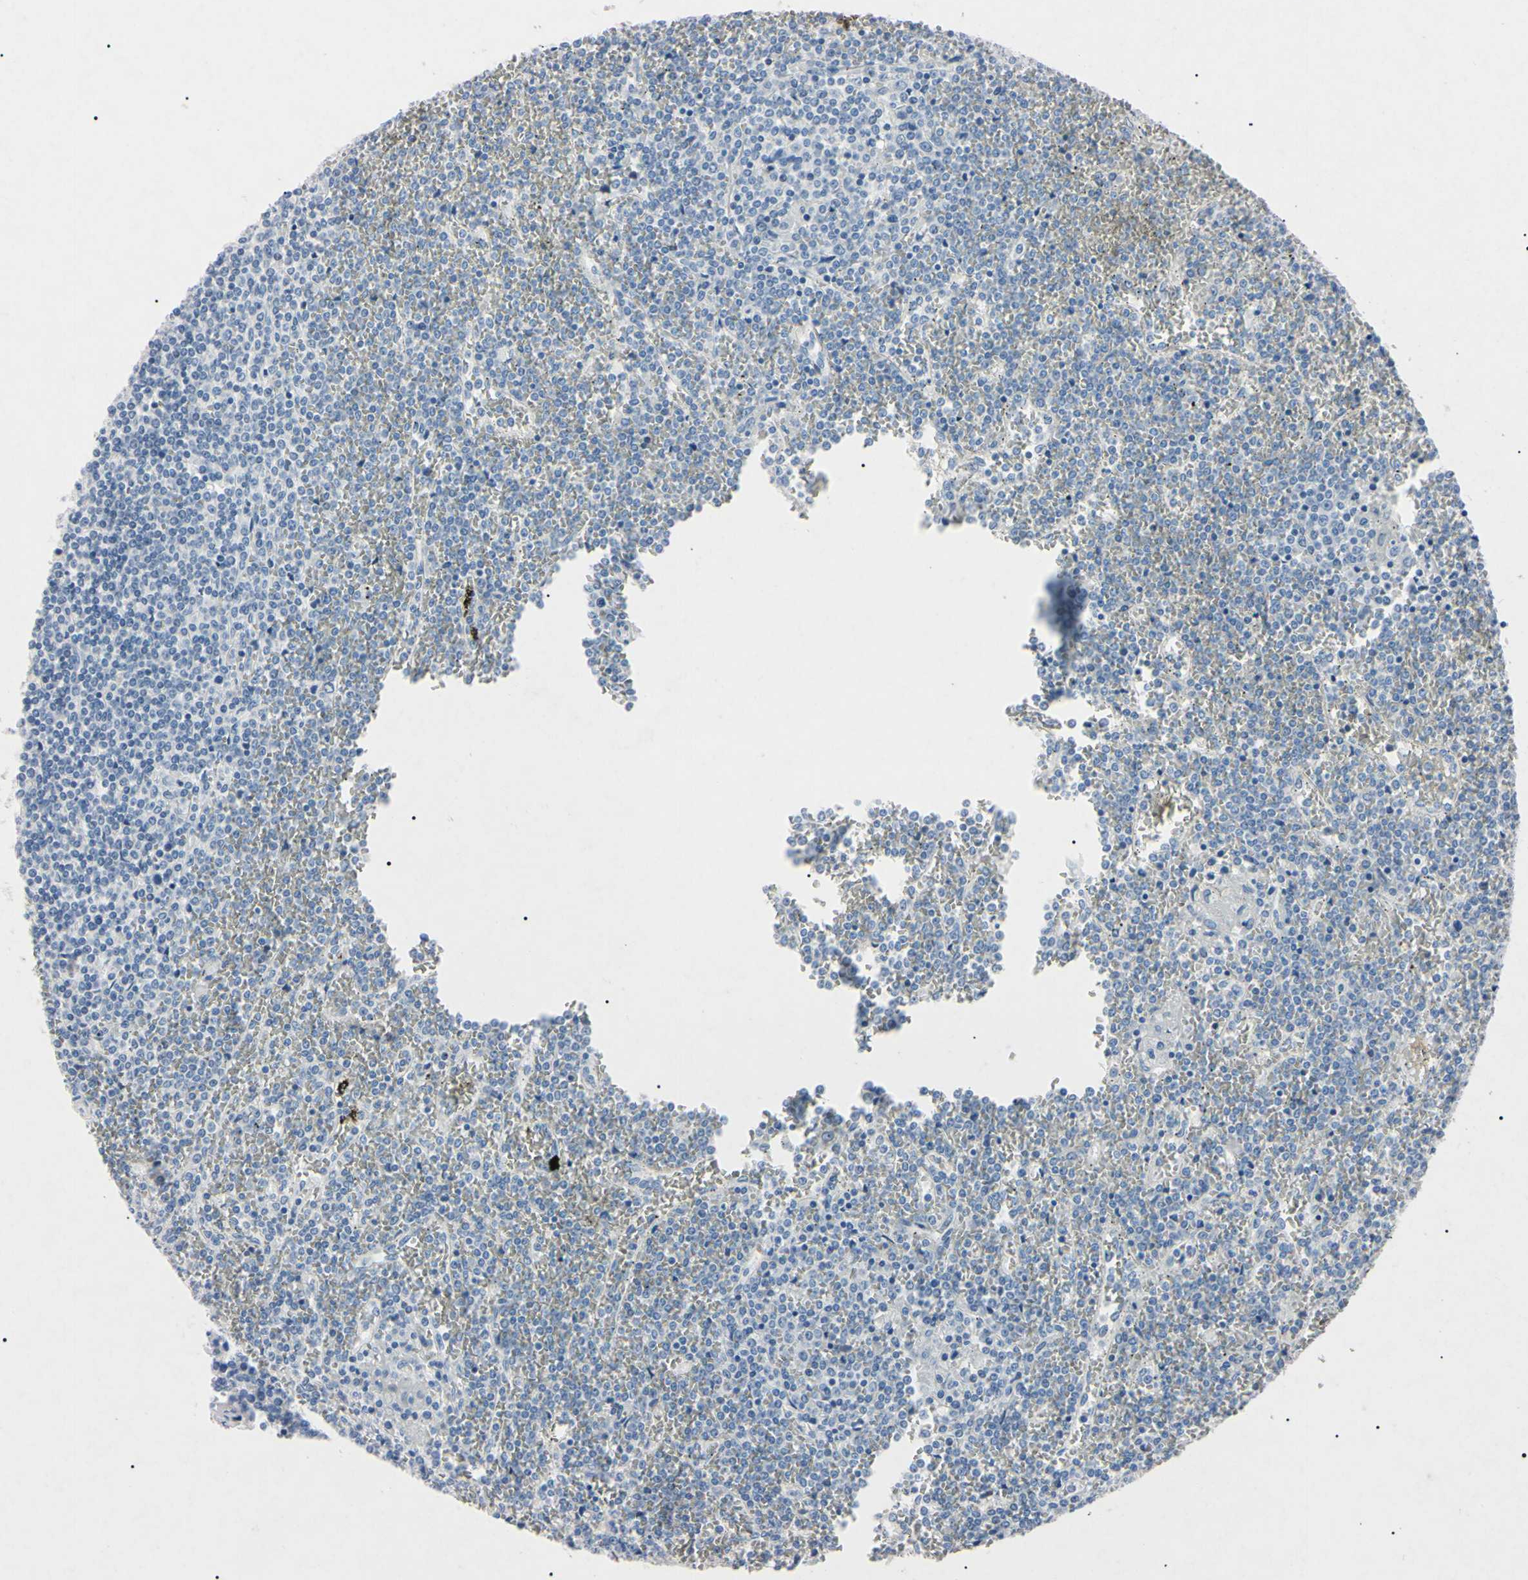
{"staining": {"intensity": "negative", "quantity": "none", "location": "none"}, "tissue": "lymphoma", "cell_type": "Tumor cells", "image_type": "cancer", "snomed": [{"axis": "morphology", "description": "Malignant lymphoma, non-Hodgkin's type, Low grade"}, {"axis": "topography", "description": "Spleen"}], "caption": "Immunohistochemistry (IHC) histopathology image of neoplastic tissue: low-grade malignant lymphoma, non-Hodgkin's type stained with DAB demonstrates no significant protein positivity in tumor cells.", "gene": "ELN", "patient": {"sex": "female", "age": 19}}